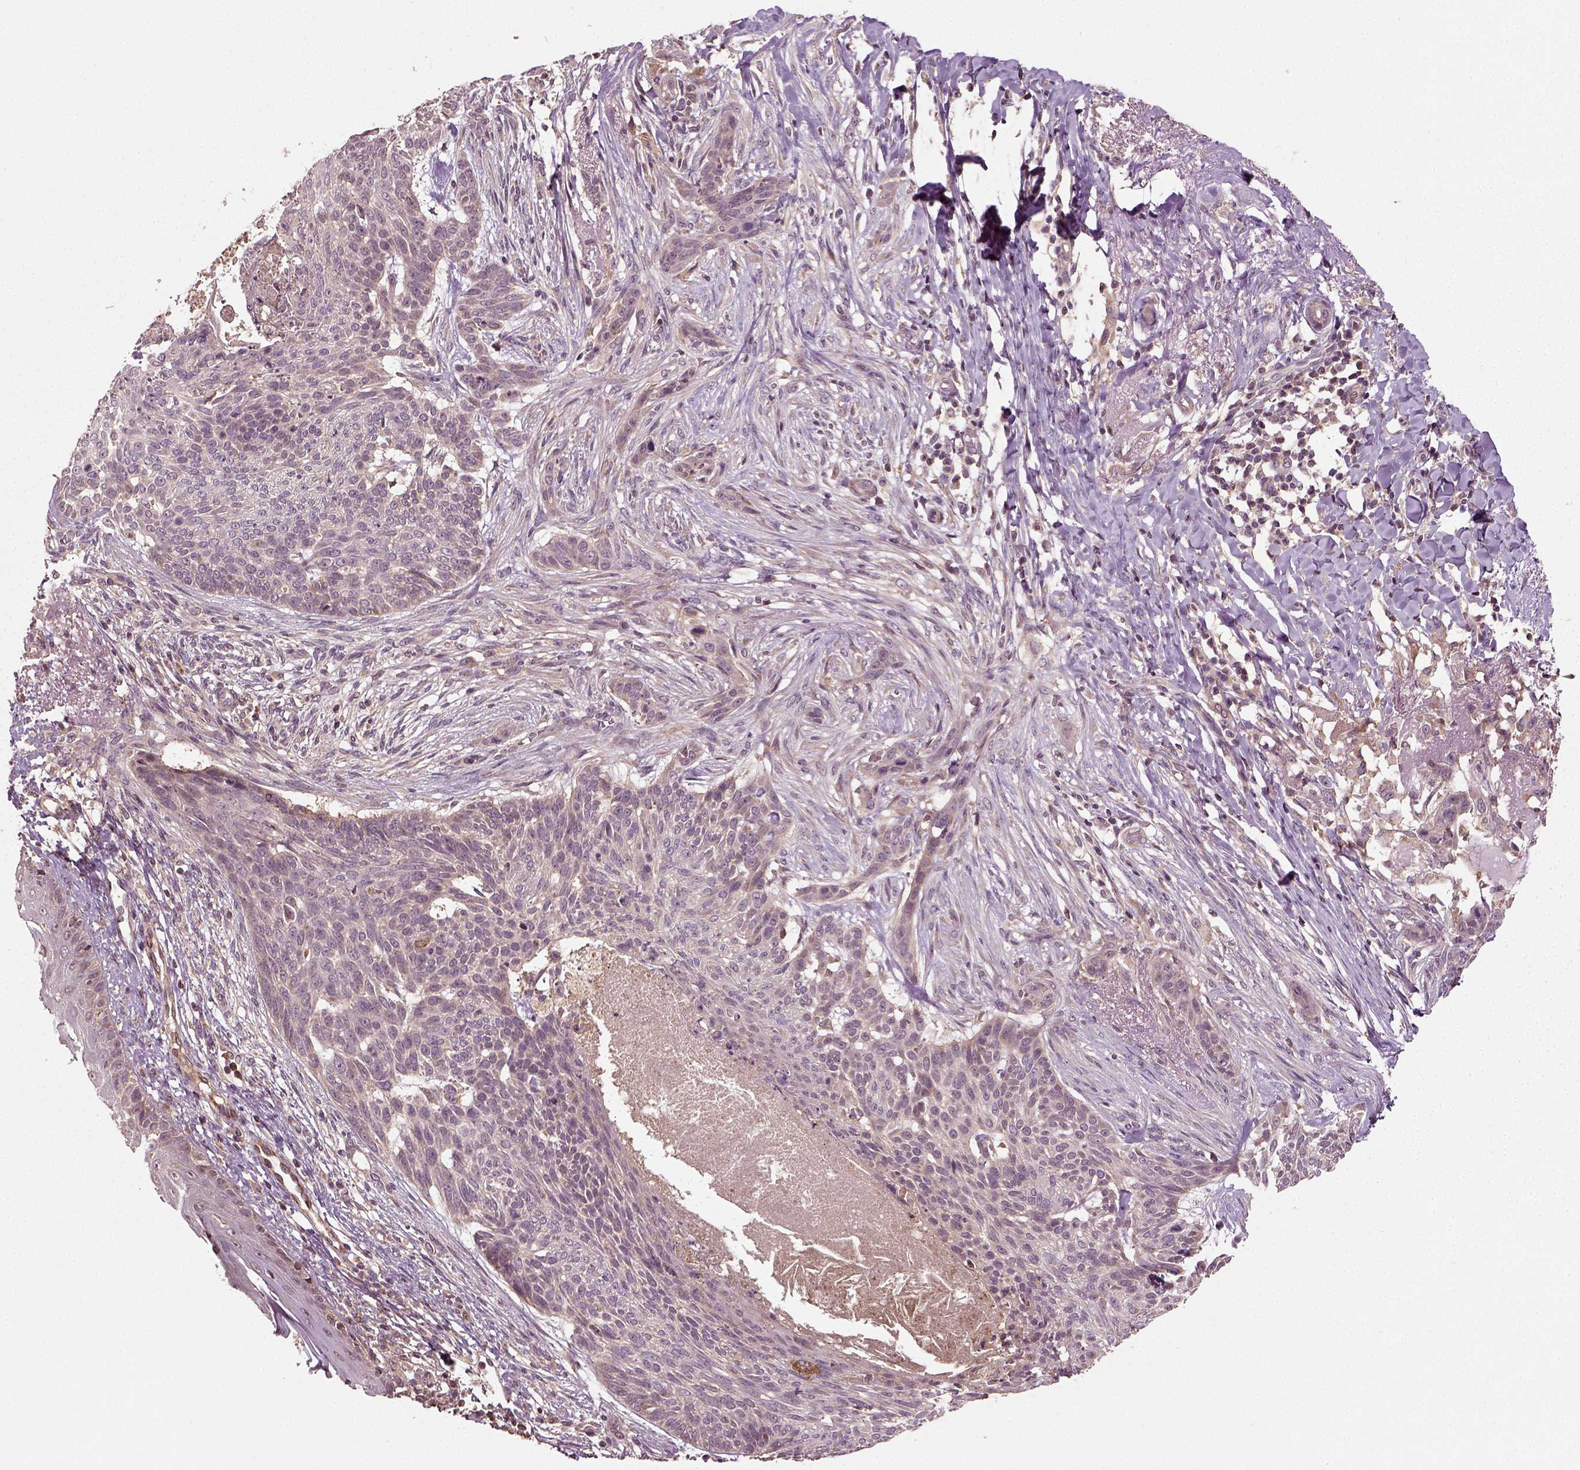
{"staining": {"intensity": "negative", "quantity": "none", "location": "none"}, "tissue": "skin cancer", "cell_type": "Tumor cells", "image_type": "cancer", "snomed": [{"axis": "morphology", "description": "Normal tissue, NOS"}, {"axis": "morphology", "description": "Basal cell carcinoma"}, {"axis": "topography", "description": "Skin"}], "caption": "Protein analysis of basal cell carcinoma (skin) shows no significant staining in tumor cells.", "gene": "ERV3-1", "patient": {"sex": "male", "age": 84}}